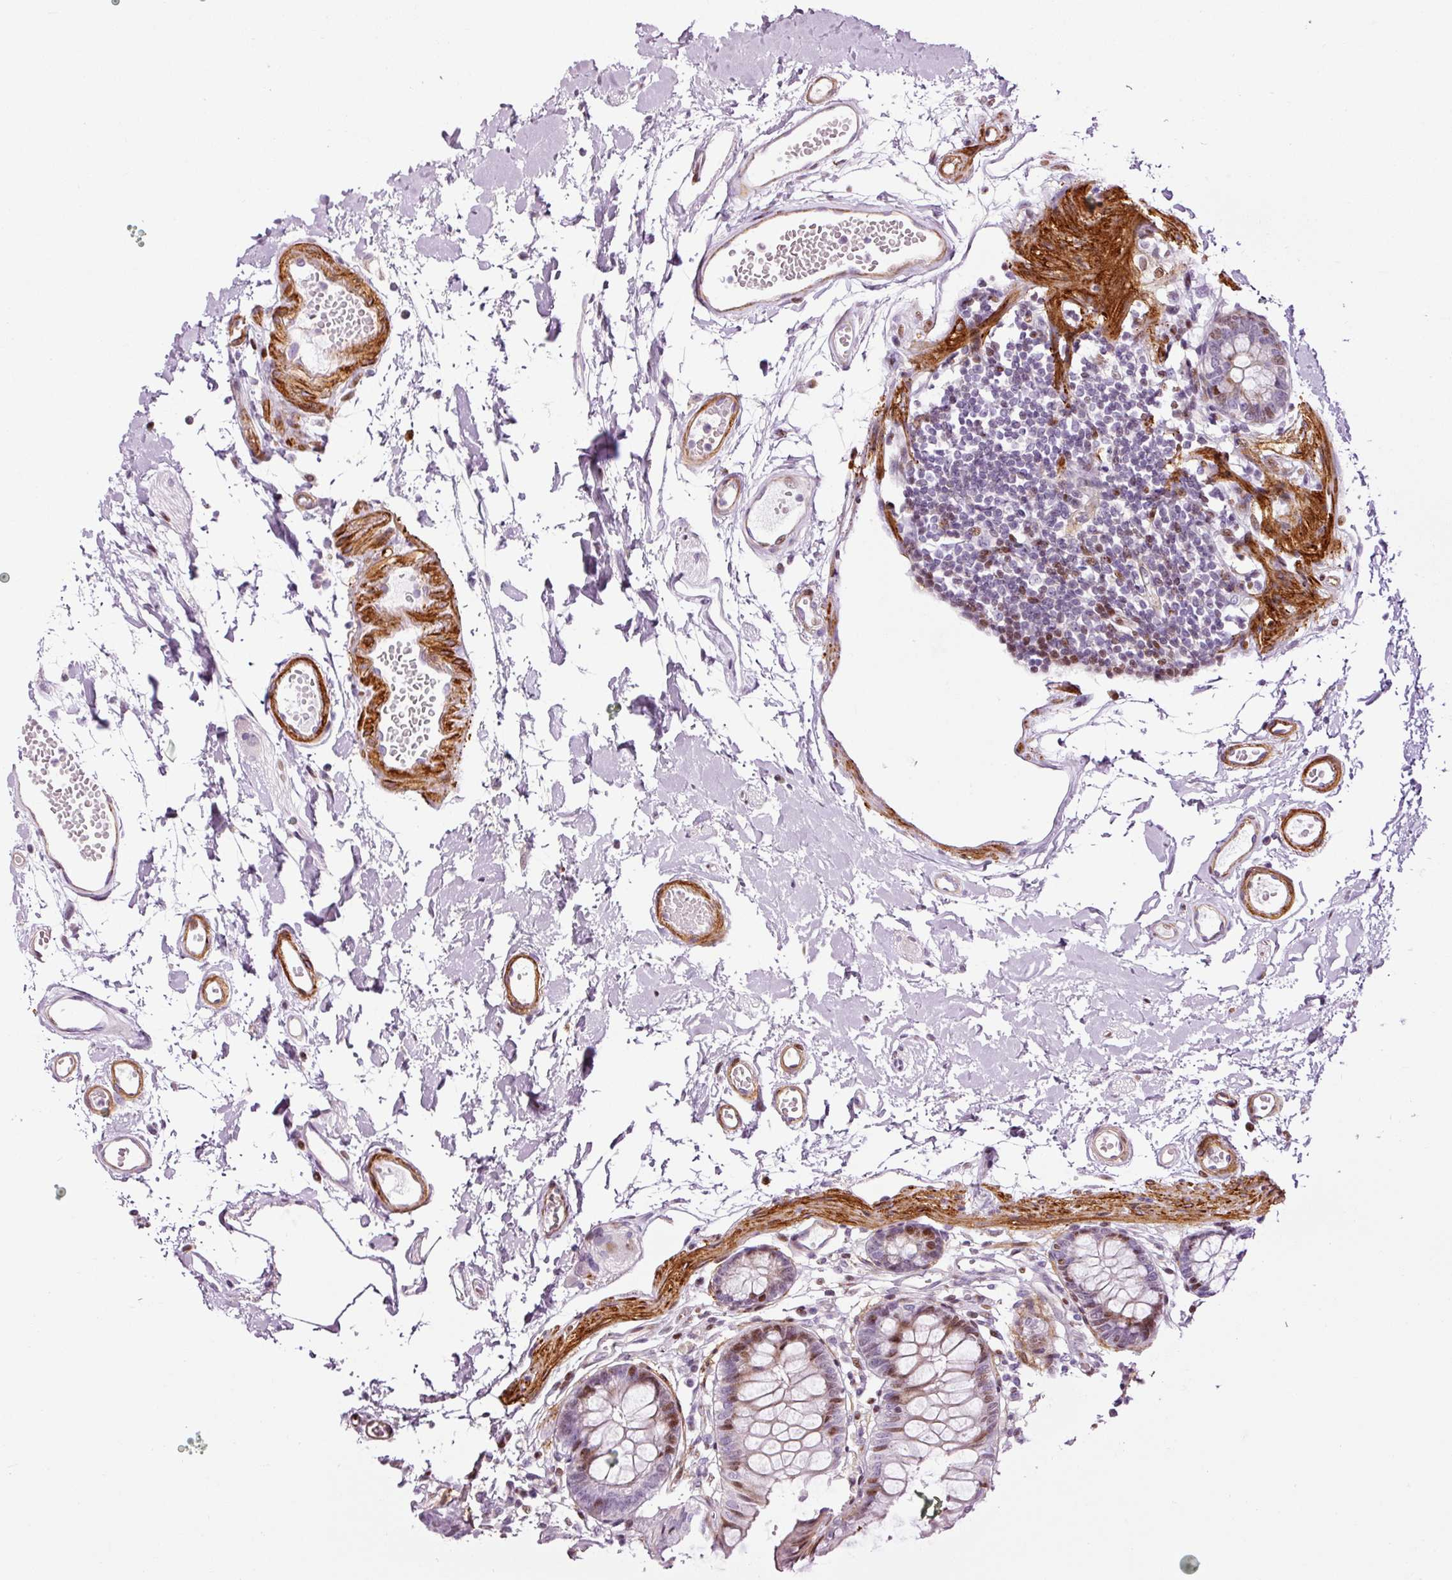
{"staining": {"intensity": "strong", "quantity": "25%-75%", "location": "cytoplasmic/membranous"}, "tissue": "colon", "cell_type": "Endothelial cells", "image_type": "normal", "snomed": [{"axis": "morphology", "description": "Normal tissue, NOS"}, {"axis": "topography", "description": "Colon"}], "caption": "Protein expression by IHC reveals strong cytoplasmic/membranous expression in approximately 25%-75% of endothelial cells in unremarkable colon.", "gene": "ANKRD20A1", "patient": {"sex": "female", "age": 84}}